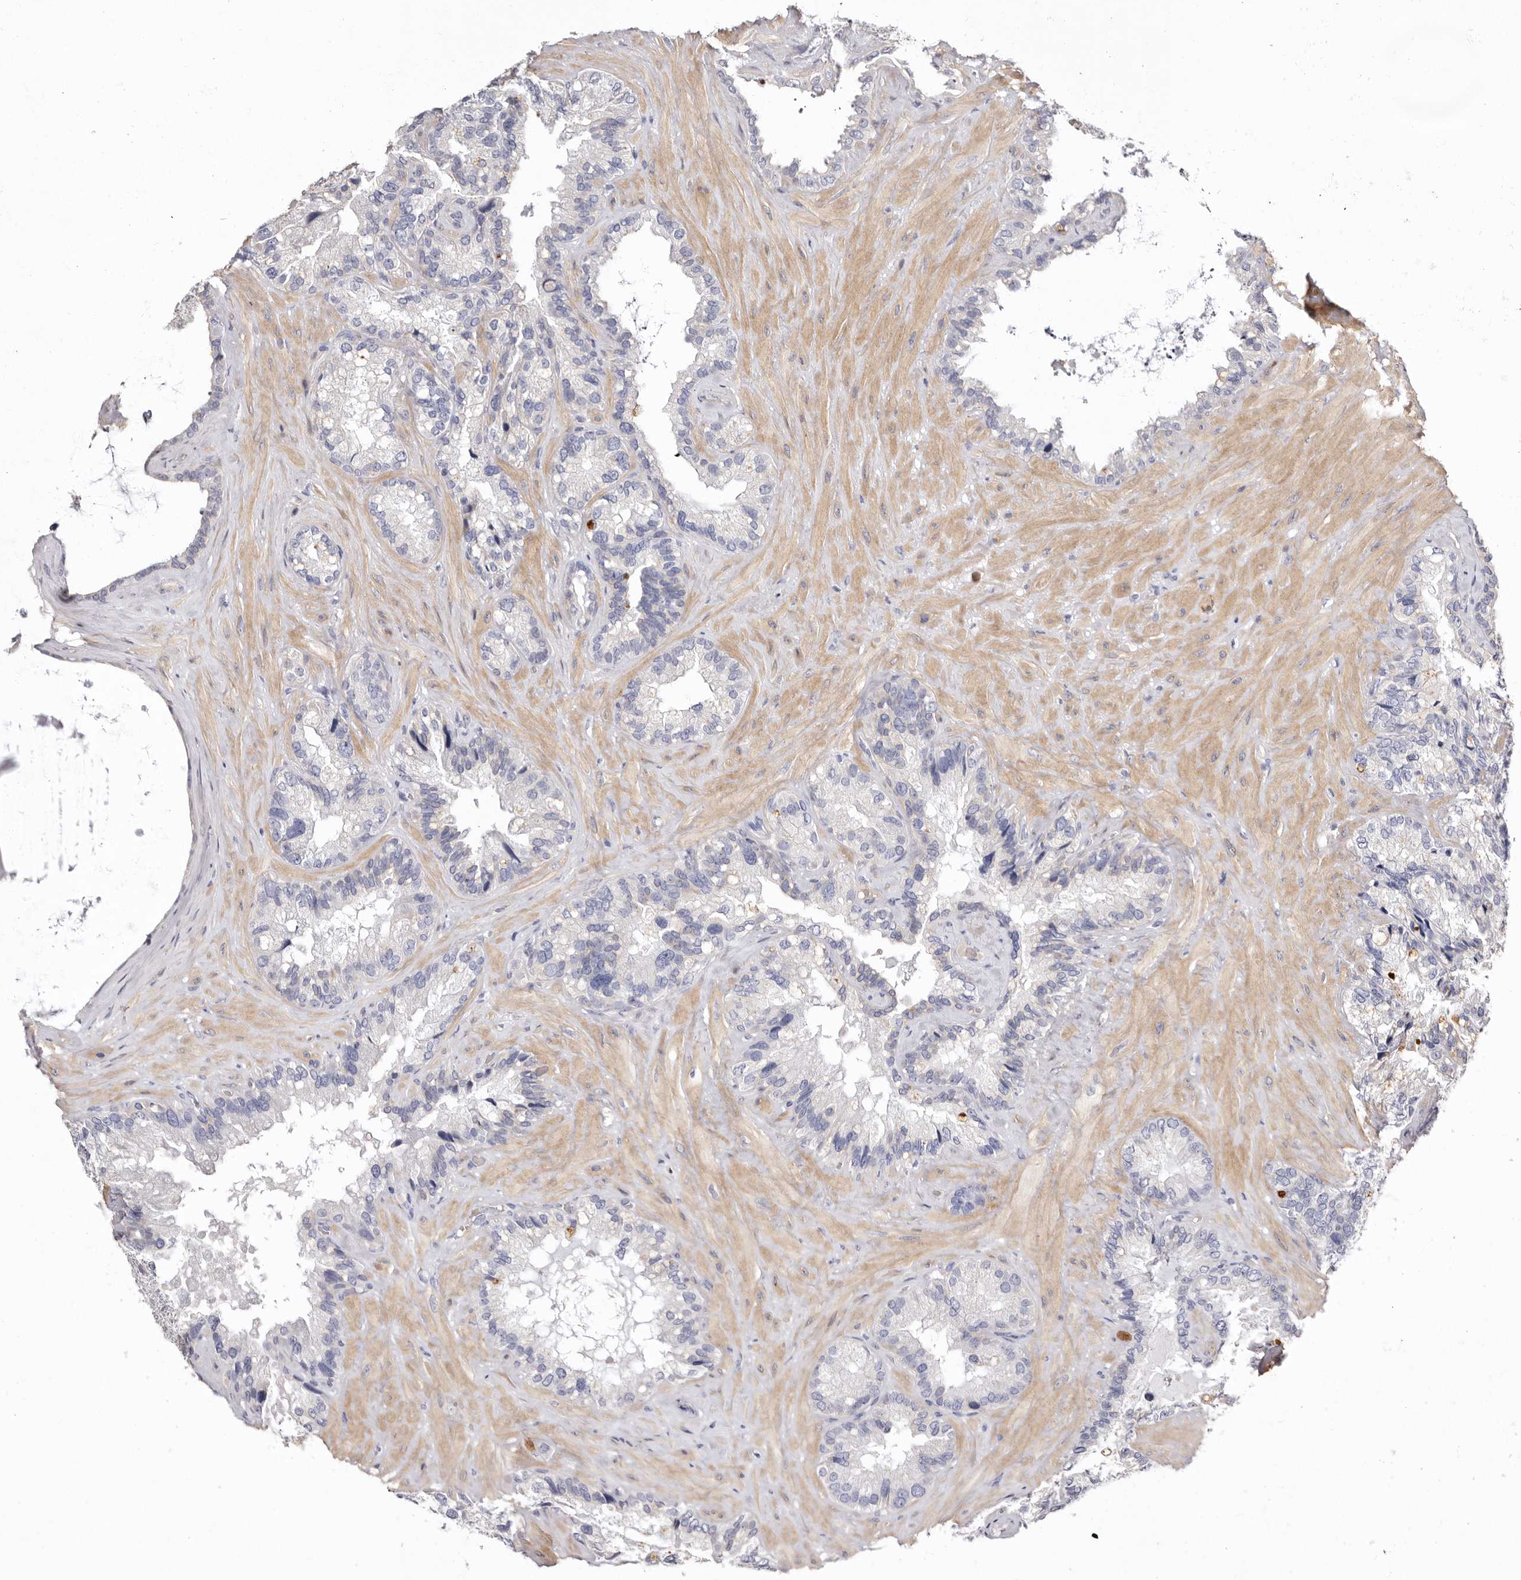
{"staining": {"intensity": "negative", "quantity": "none", "location": "none"}, "tissue": "seminal vesicle", "cell_type": "Glandular cells", "image_type": "normal", "snomed": [{"axis": "morphology", "description": "Normal tissue, NOS"}, {"axis": "topography", "description": "Prostate"}, {"axis": "topography", "description": "Seminal veicle"}], "caption": "DAB immunohistochemical staining of normal human seminal vesicle demonstrates no significant positivity in glandular cells. (DAB (3,3'-diaminobenzidine) IHC with hematoxylin counter stain).", "gene": "S1PR5", "patient": {"sex": "male", "age": 68}}